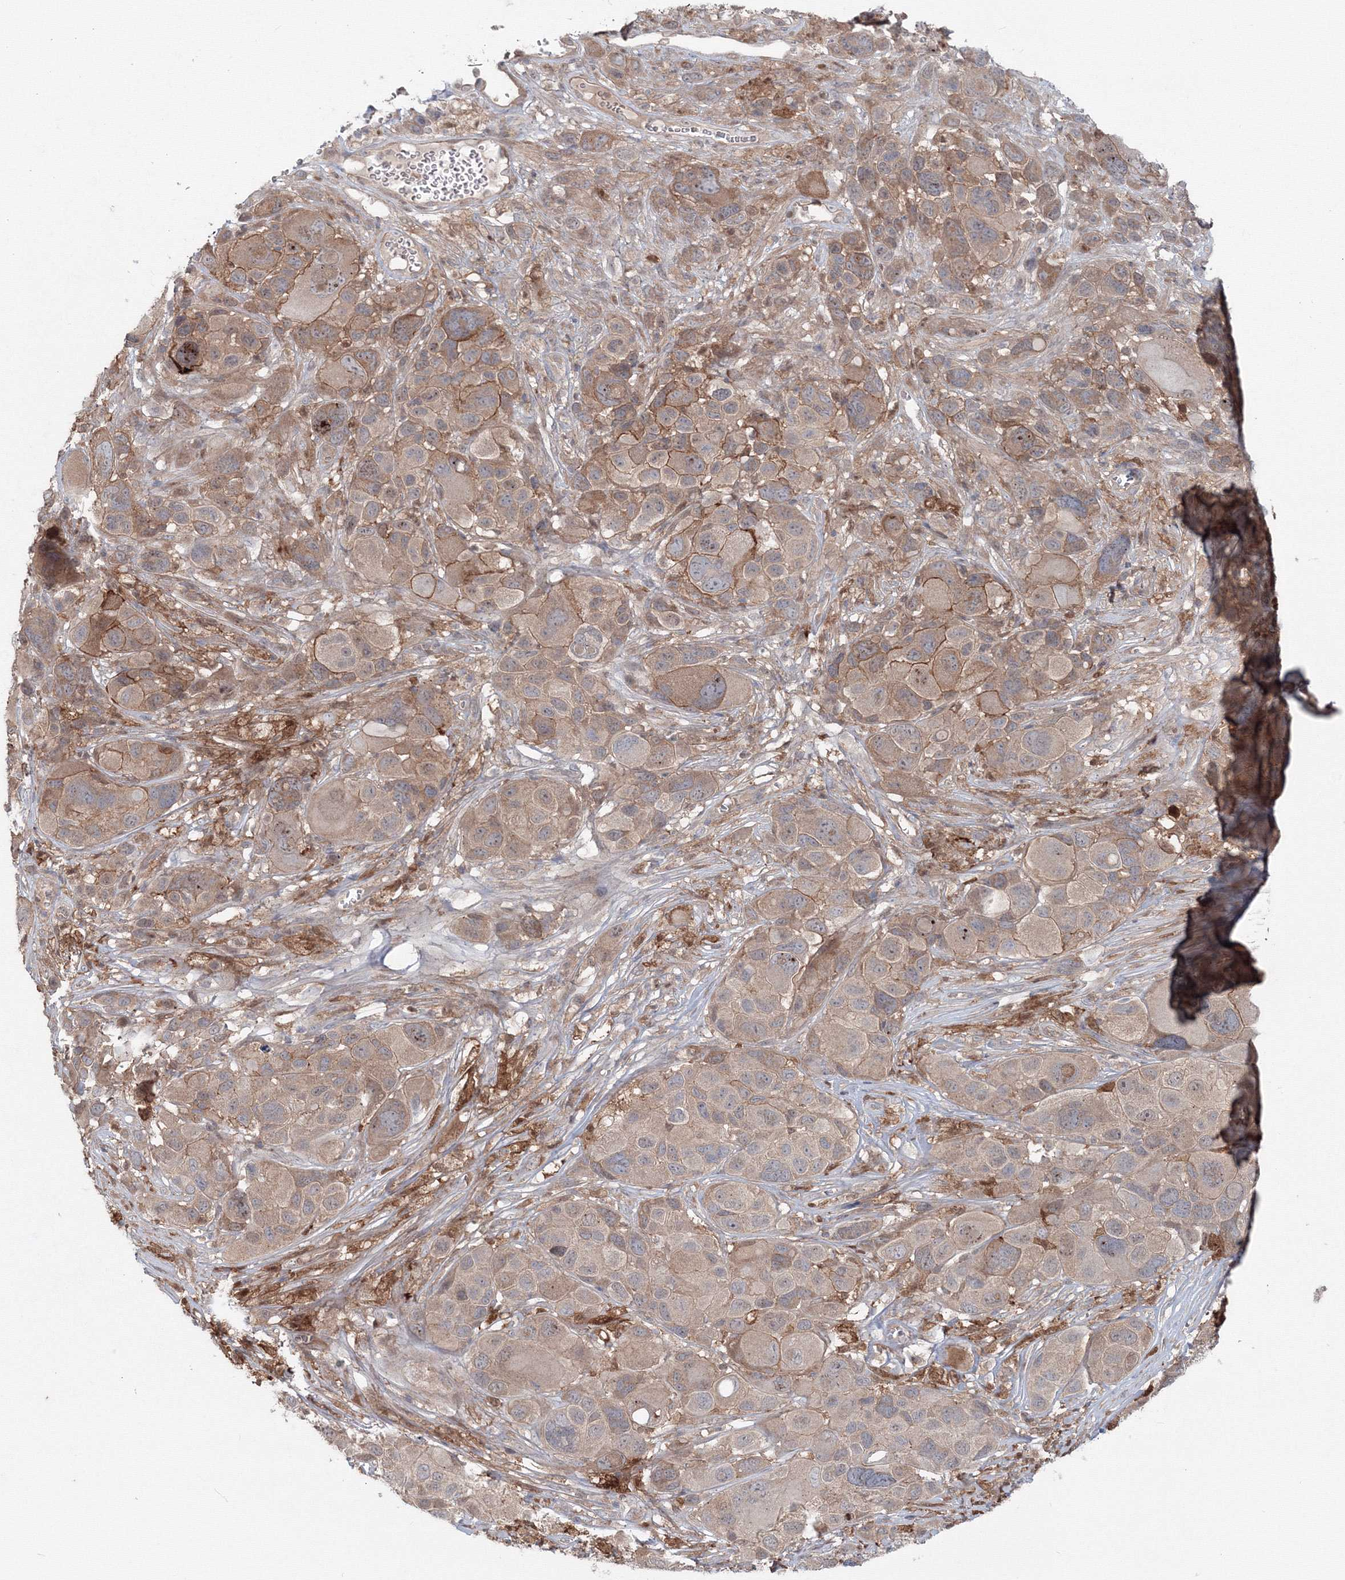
{"staining": {"intensity": "weak", "quantity": "25%-75%", "location": "cytoplasmic/membranous"}, "tissue": "melanoma", "cell_type": "Tumor cells", "image_type": "cancer", "snomed": [{"axis": "morphology", "description": "Malignant melanoma, NOS"}, {"axis": "topography", "description": "Skin of trunk"}], "caption": "The photomicrograph shows a brown stain indicating the presence of a protein in the cytoplasmic/membranous of tumor cells in melanoma.", "gene": "MKRN2", "patient": {"sex": "male", "age": 71}}